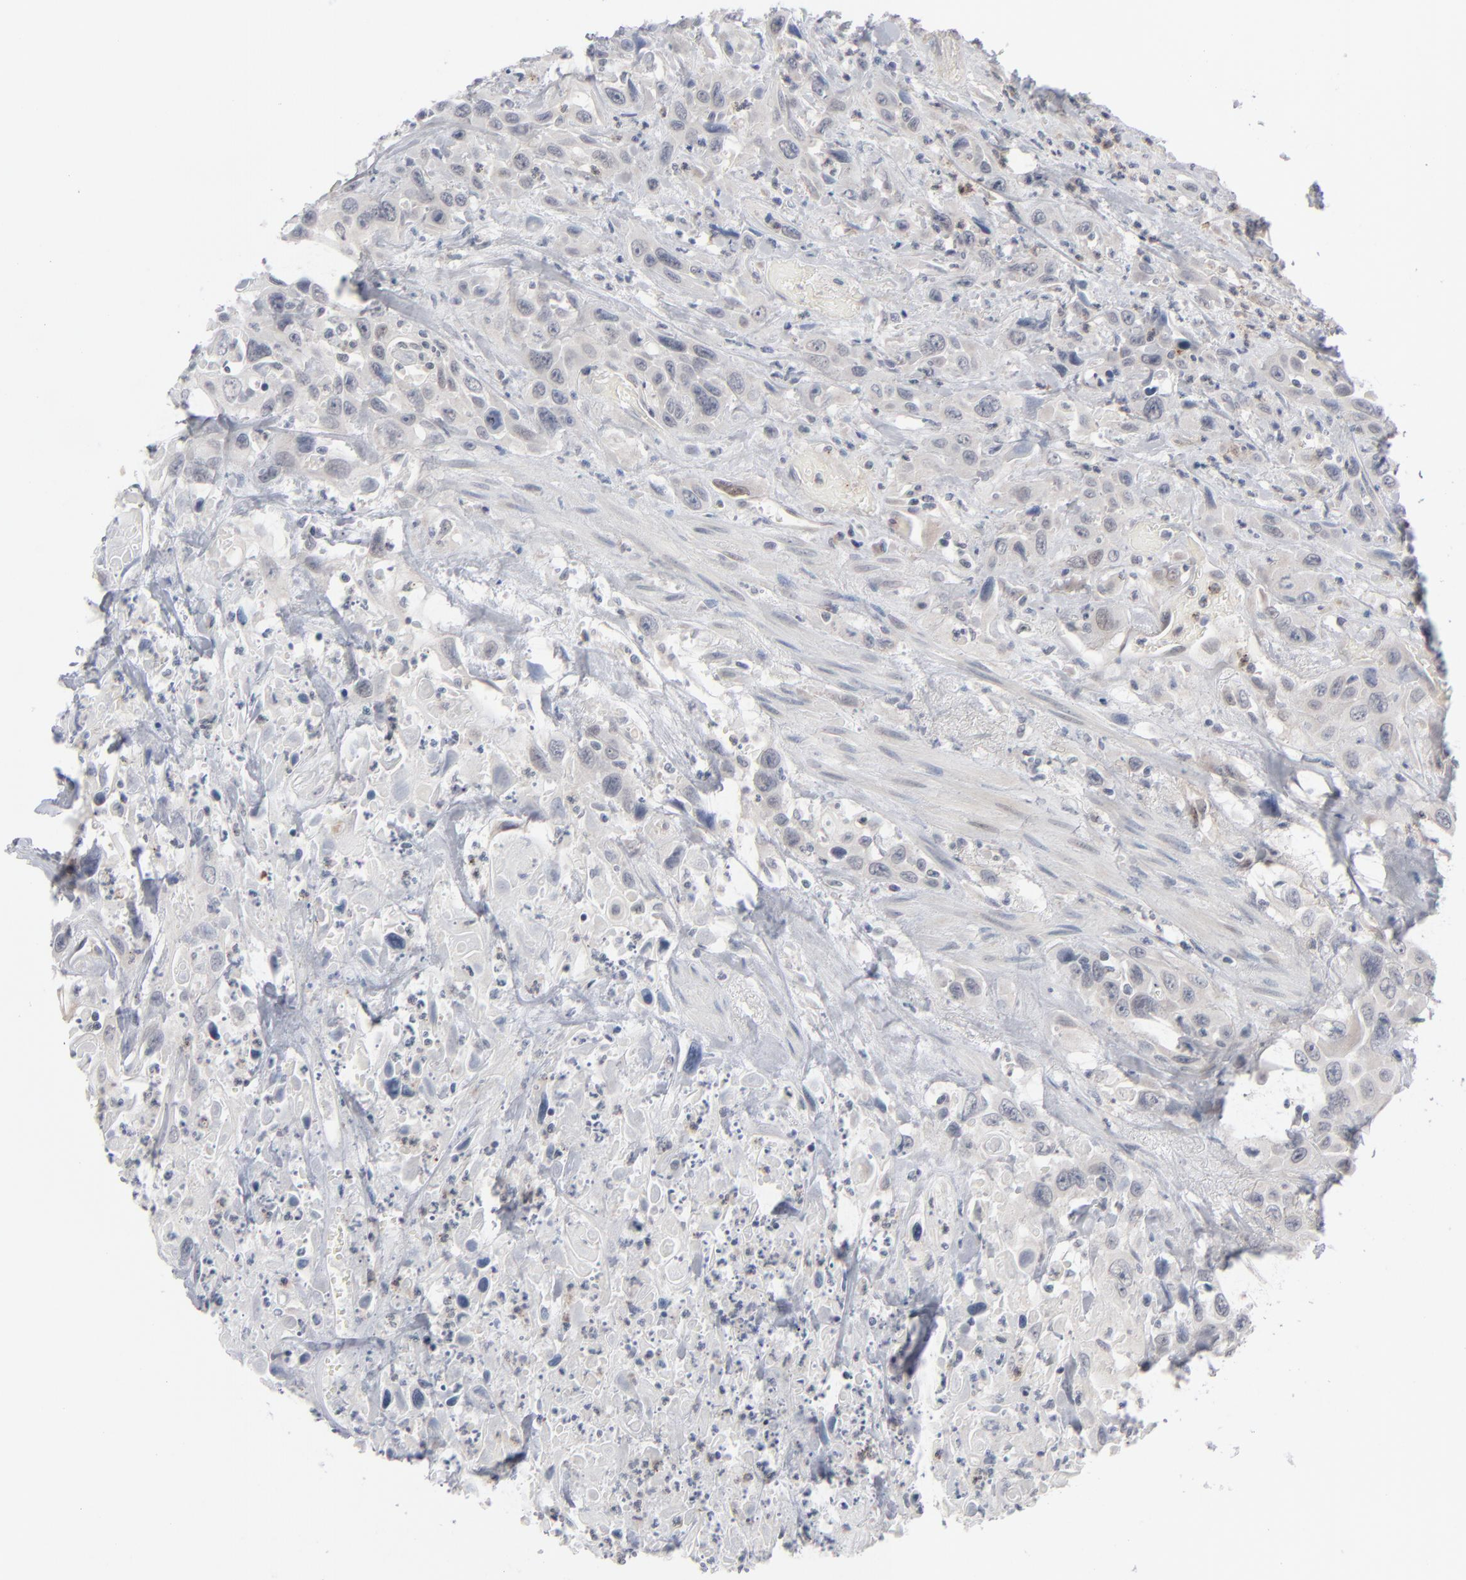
{"staining": {"intensity": "negative", "quantity": "none", "location": "none"}, "tissue": "urothelial cancer", "cell_type": "Tumor cells", "image_type": "cancer", "snomed": [{"axis": "morphology", "description": "Urothelial carcinoma, High grade"}, {"axis": "topography", "description": "Urinary bladder"}], "caption": "Immunohistochemistry (IHC) of human urothelial cancer reveals no staining in tumor cells.", "gene": "POF1B", "patient": {"sex": "female", "age": 84}}